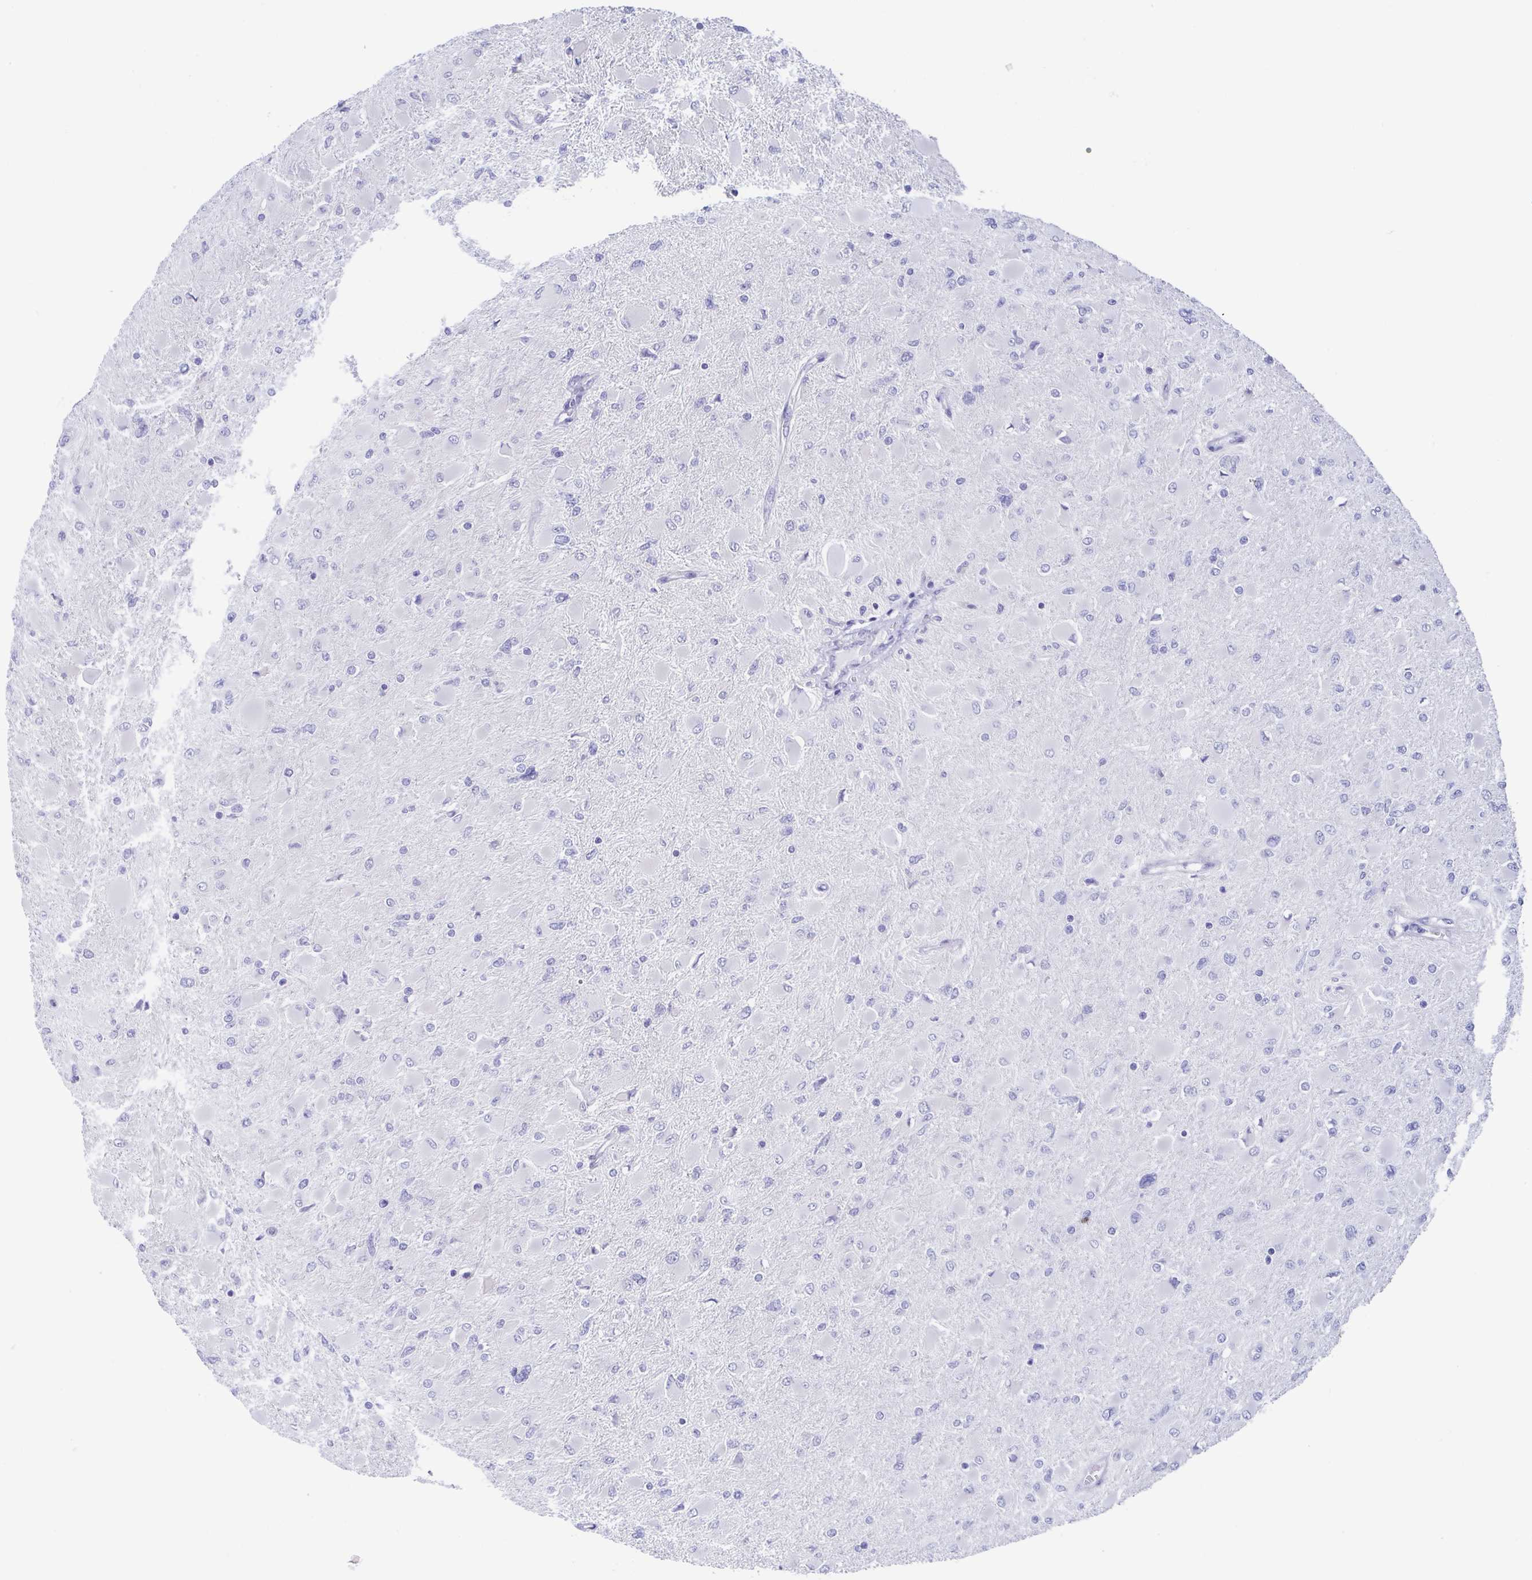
{"staining": {"intensity": "negative", "quantity": "none", "location": "none"}, "tissue": "glioma", "cell_type": "Tumor cells", "image_type": "cancer", "snomed": [{"axis": "morphology", "description": "Glioma, malignant, High grade"}, {"axis": "topography", "description": "Cerebral cortex"}], "caption": "Photomicrograph shows no significant protein expression in tumor cells of glioma. Nuclei are stained in blue.", "gene": "TEX12", "patient": {"sex": "female", "age": 36}}